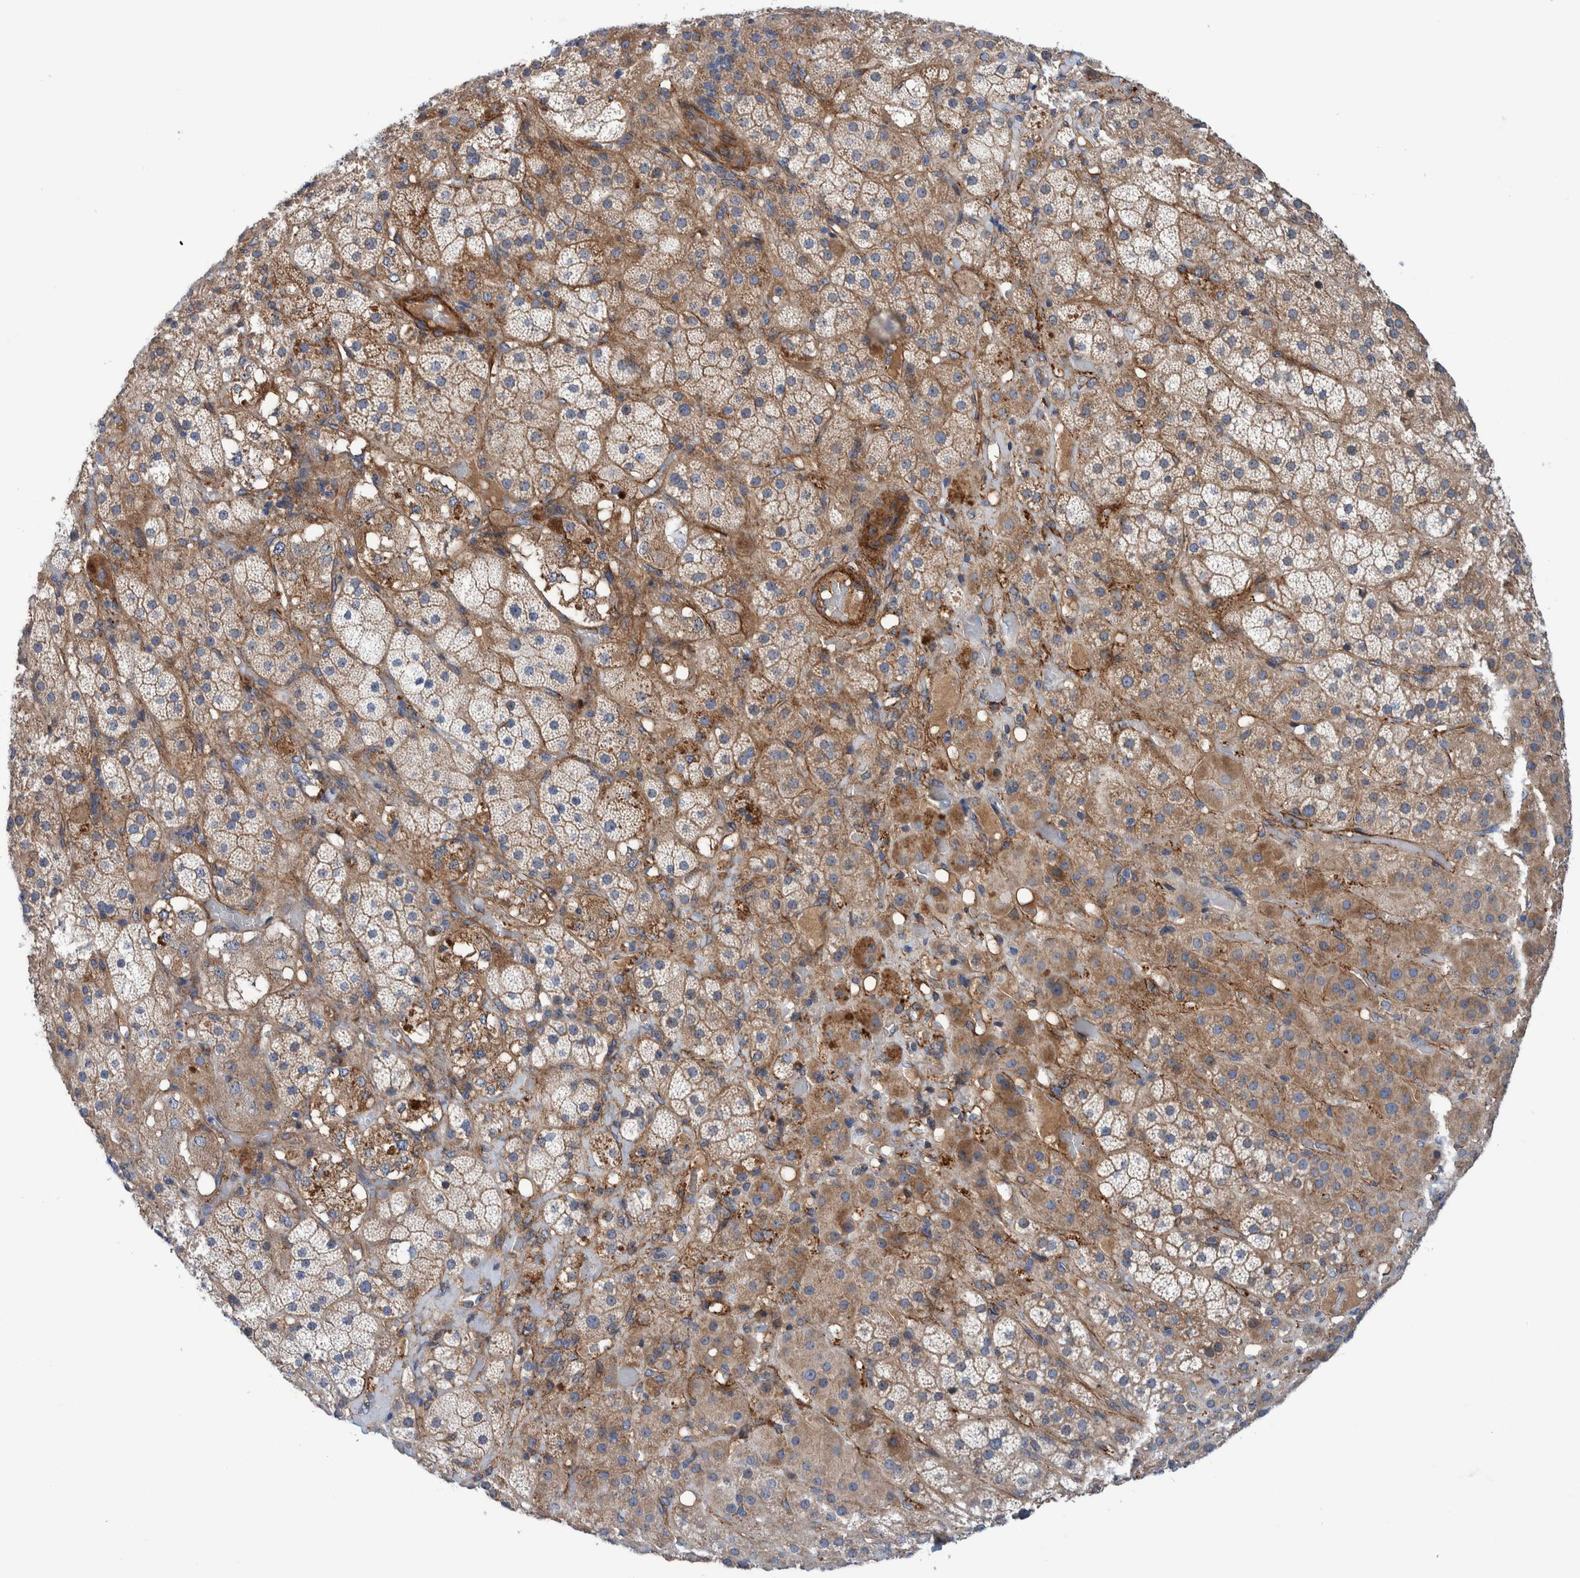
{"staining": {"intensity": "moderate", "quantity": ">75%", "location": "cytoplasmic/membranous"}, "tissue": "adrenal gland", "cell_type": "Glandular cells", "image_type": "normal", "snomed": [{"axis": "morphology", "description": "Normal tissue, NOS"}, {"axis": "topography", "description": "Adrenal gland"}], "caption": "Protein expression analysis of normal adrenal gland exhibits moderate cytoplasmic/membranous staining in about >75% of glandular cells. The staining is performed using DAB brown chromogen to label protein expression. The nuclei are counter-stained blue using hematoxylin.", "gene": "ENSG00000262660", "patient": {"sex": "male", "age": 57}}